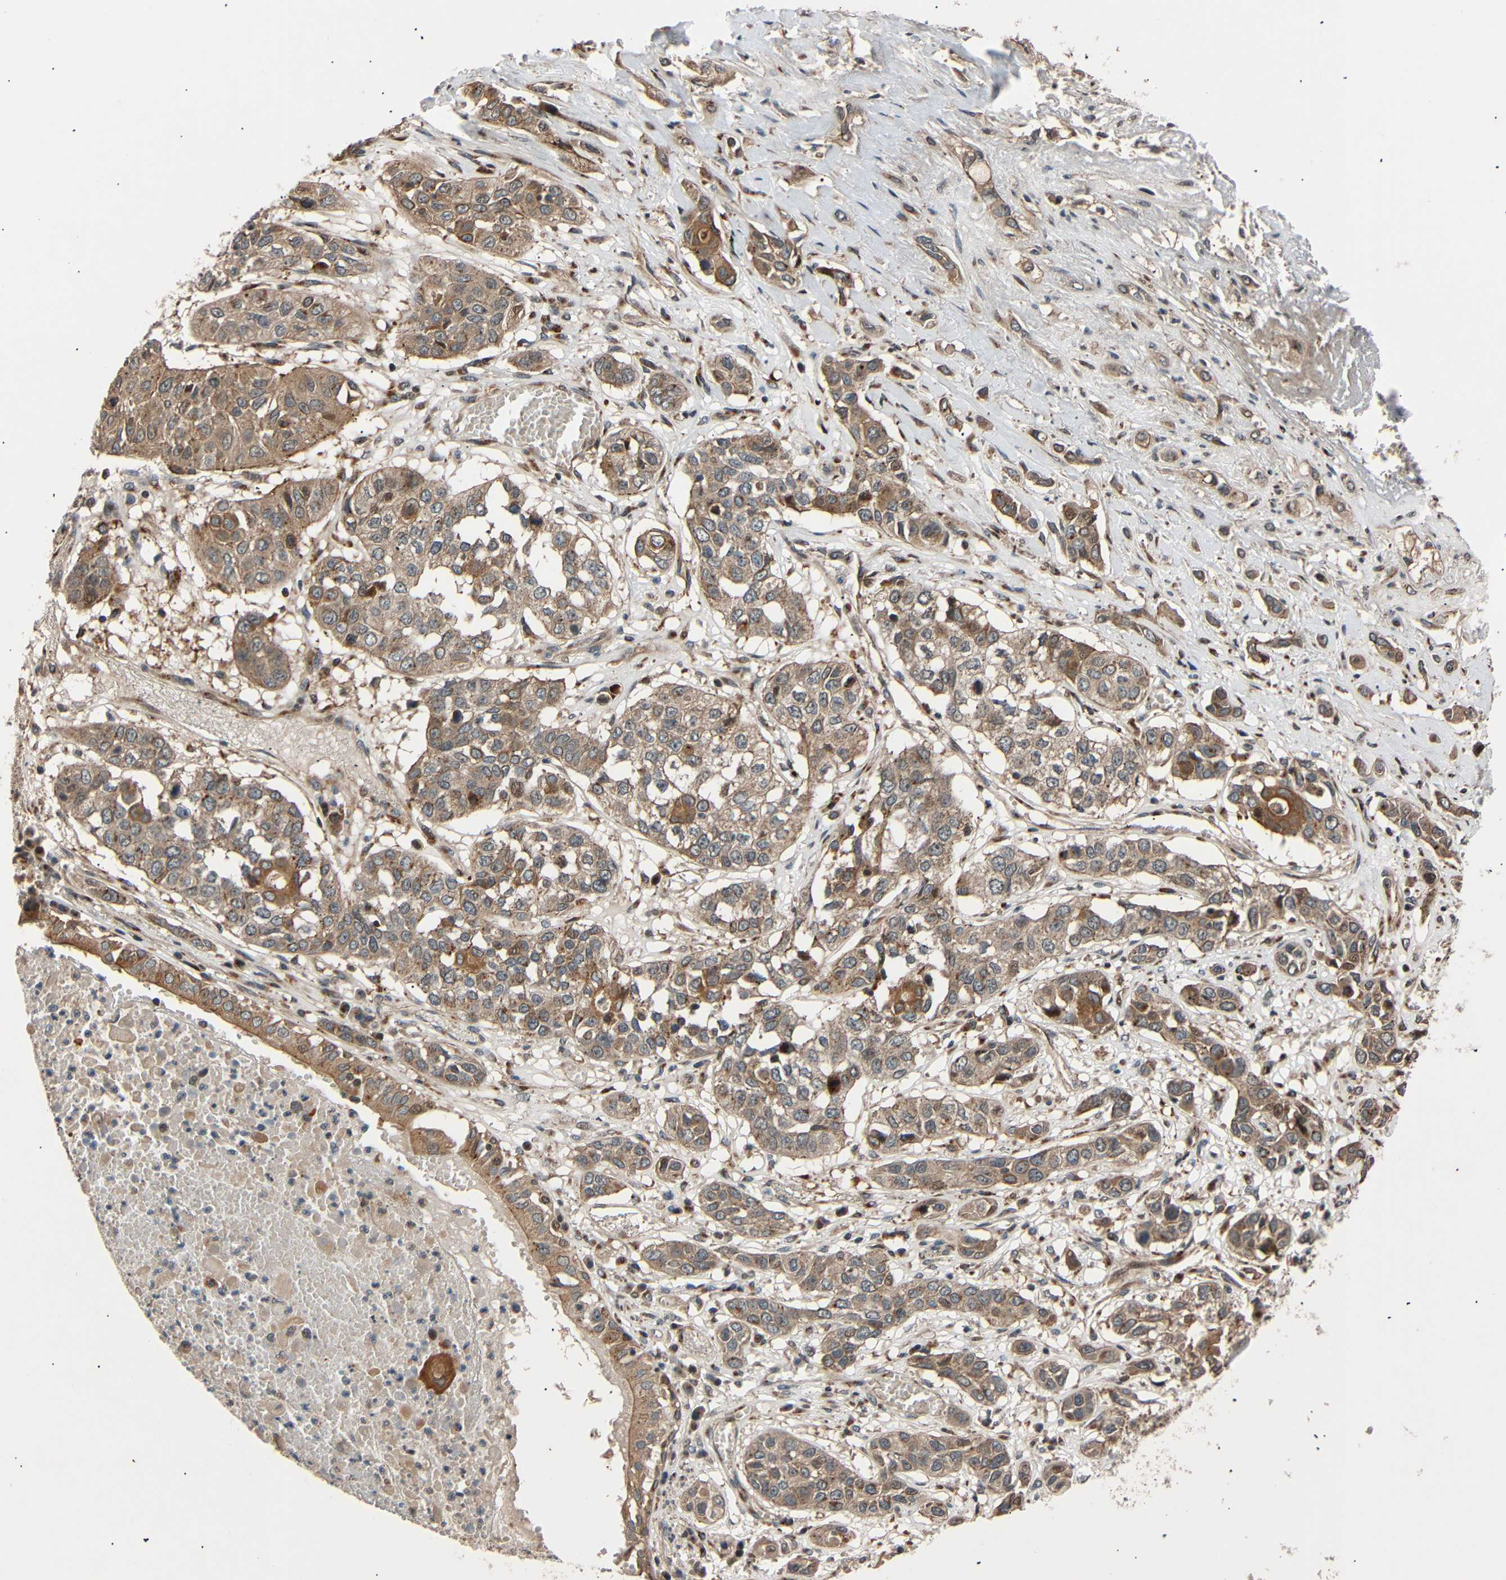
{"staining": {"intensity": "moderate", "quantity": ">75%", "location": "cytoplasmic/membranous,nuclear"}, "tissue": "lung cancer", "cell_type": "Tumor cells", "image_type": "cancer", "snomed": [{"axis": "morphology", "description": "Squamous cell carcinoma, NOS"}, {"axis": "topography", "description": "Lung"}], "caption": "This is an image of immunohistochemistry staining of lung cancer (squamous cell carcinoma), which shows moderate positivity in the cytoplasmic/membranous and nuclear of tumor cells.", "gene": "AKAP9", "patient": {"sex": "male", "age": 71}}